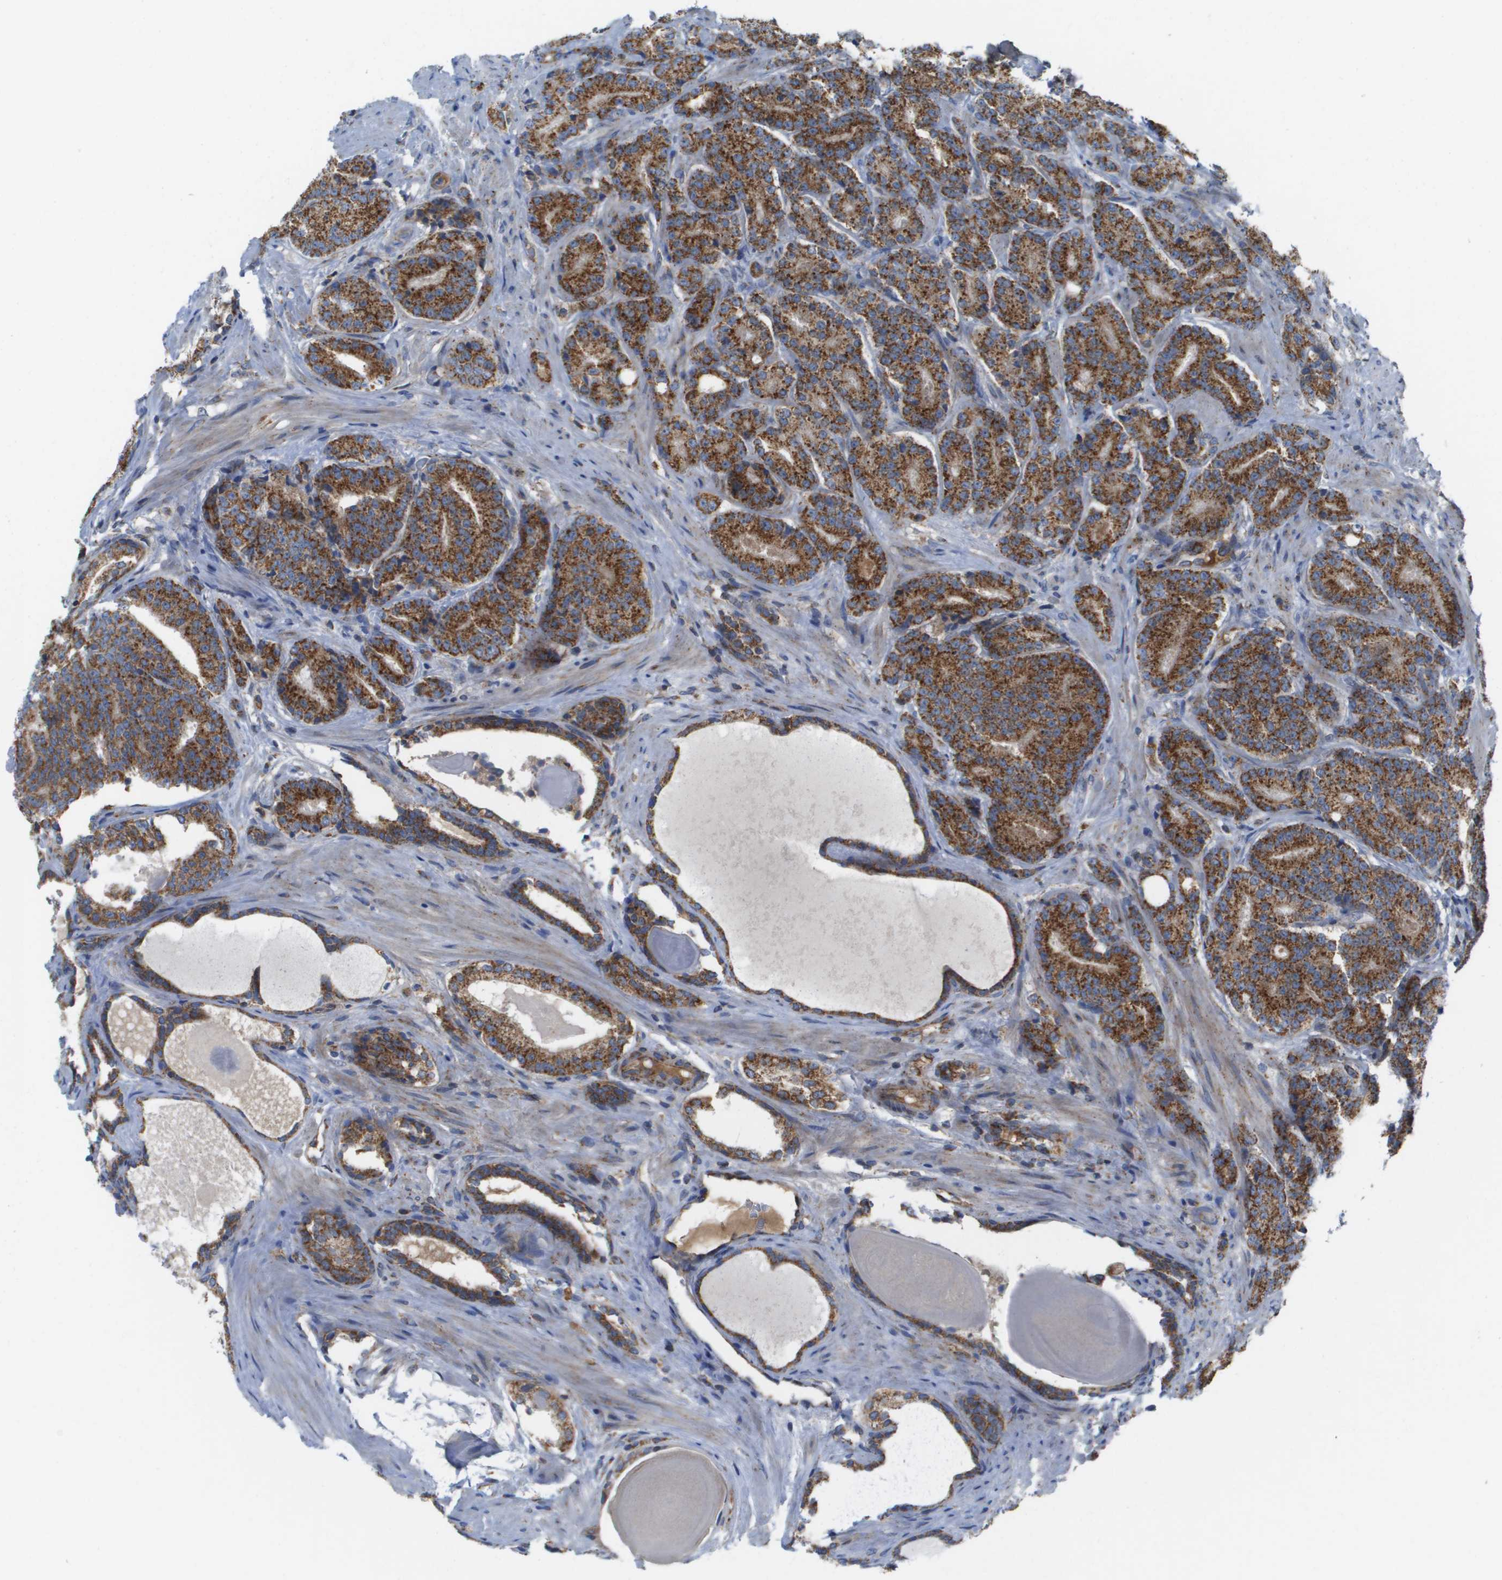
{"staining": {"intensity": "strong", "quantity": ">75%", "location": "cytoplasmic/membranous"}, "tissue": "prostate cancer", "cell_type": "Tumor cells", "image_type": "cancer", "snomed": [{"axis": "morphology", "description": "Adenocarcinoma, High grade"}, {"axis": "topography", "description": "Prostate"}], "caption": "Protein positivity by immunohistochemistry (IHC) exhibits strong cytoplasmic/membranous positivity in about >75% of tumor cells in prostate cancer (high-grade adenocarcinoma). (DAB (3,3'-diaminobenzidine) = brown stain, brightfield microscopy at high magnification).", "gene": "FIS1", "patient": {"sex": "male", "age": 61}}